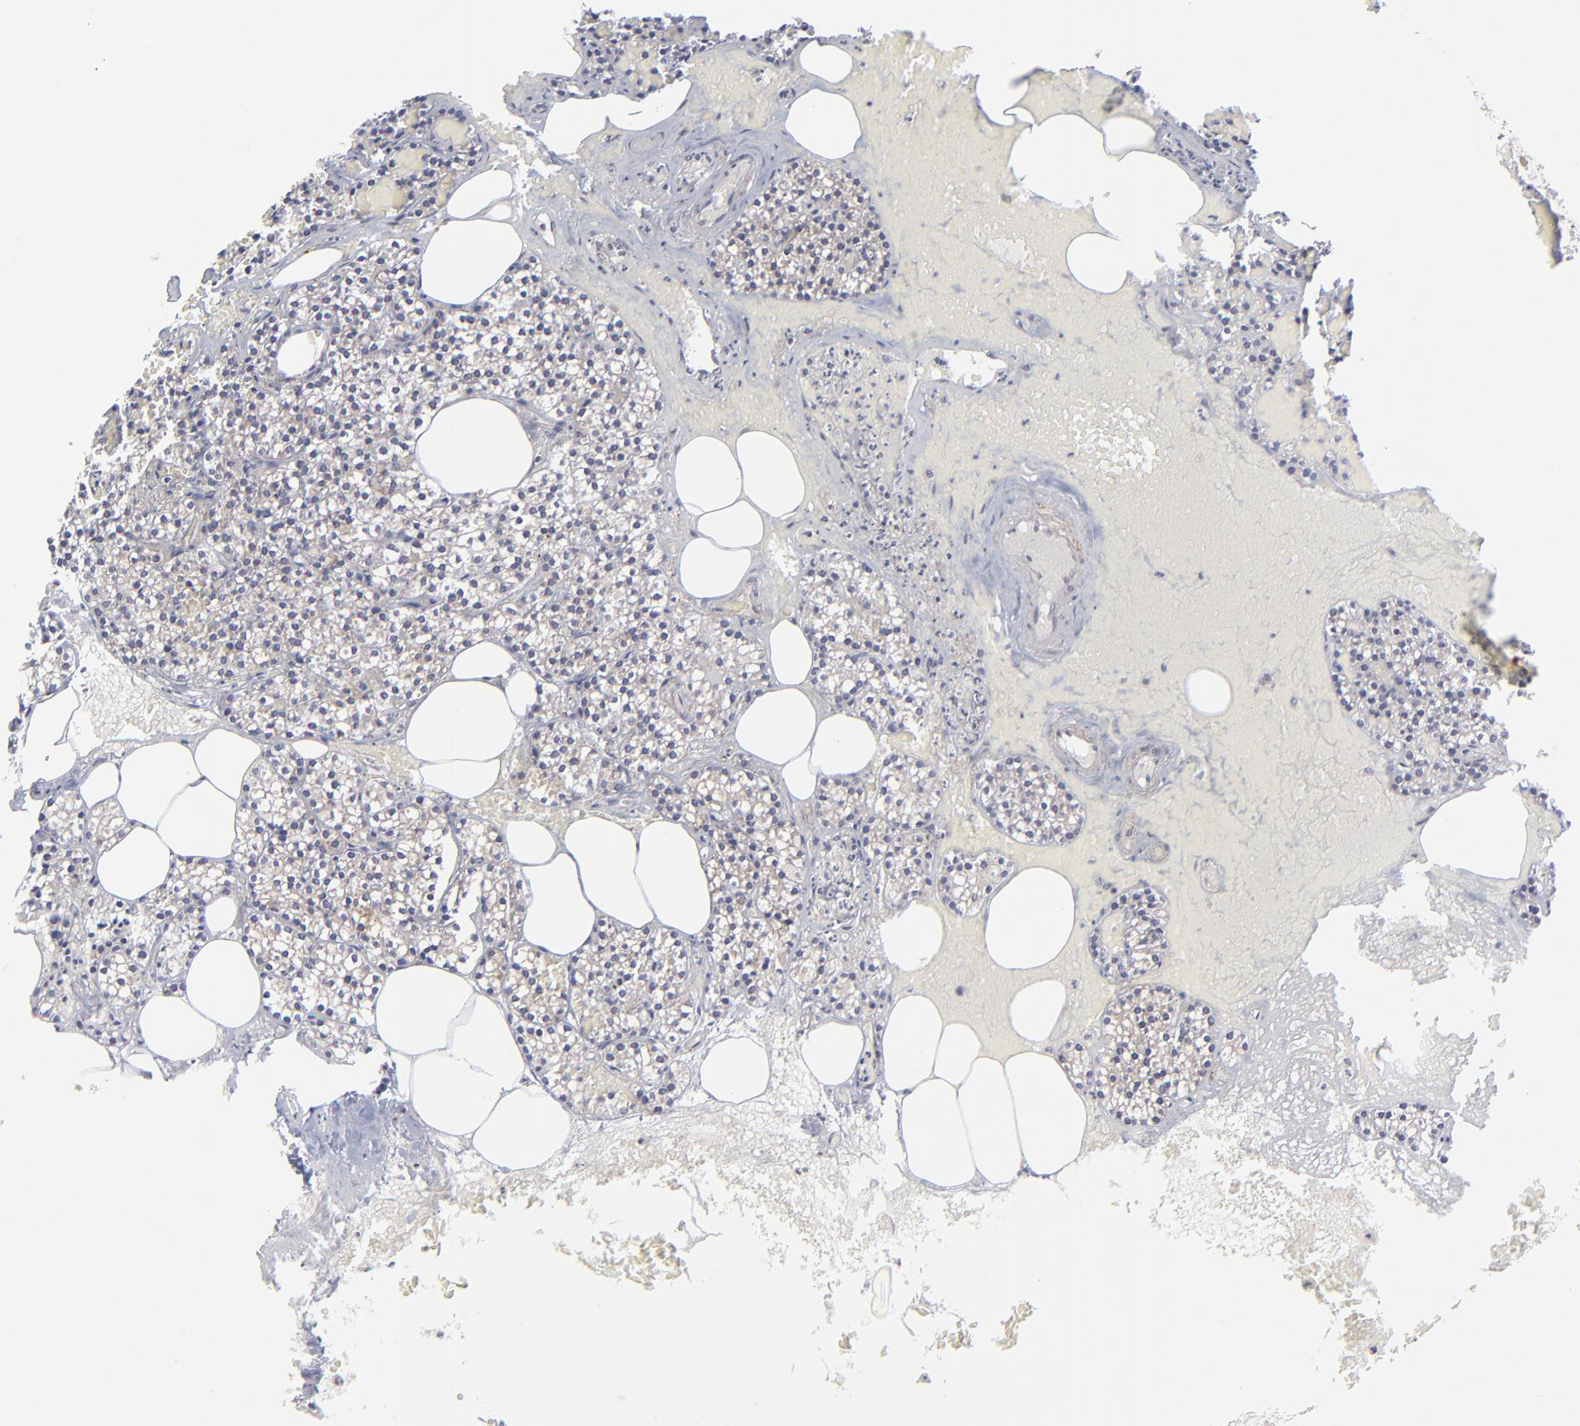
{"staining": {"intensity": "weak", "quantity": "25%-75%", "location": "cytoplasmic/membranous"}, "tissue": "parathyroid gland", "cell_type": "Glandular cells", "image_type": "normal", "snomed": [{"axis": "morphology", "description": "Normal tissue, NOS"}, {"axis": "topography", "description": "Parathyroid gland"}], "caption": "Benign parathyroid gland demonstrates weak cytoplasmic/membranous expression in about 25%-75% of glandular cells.", "gene": "ZNF419", "patient": {"sex": "male", "age": 51}}